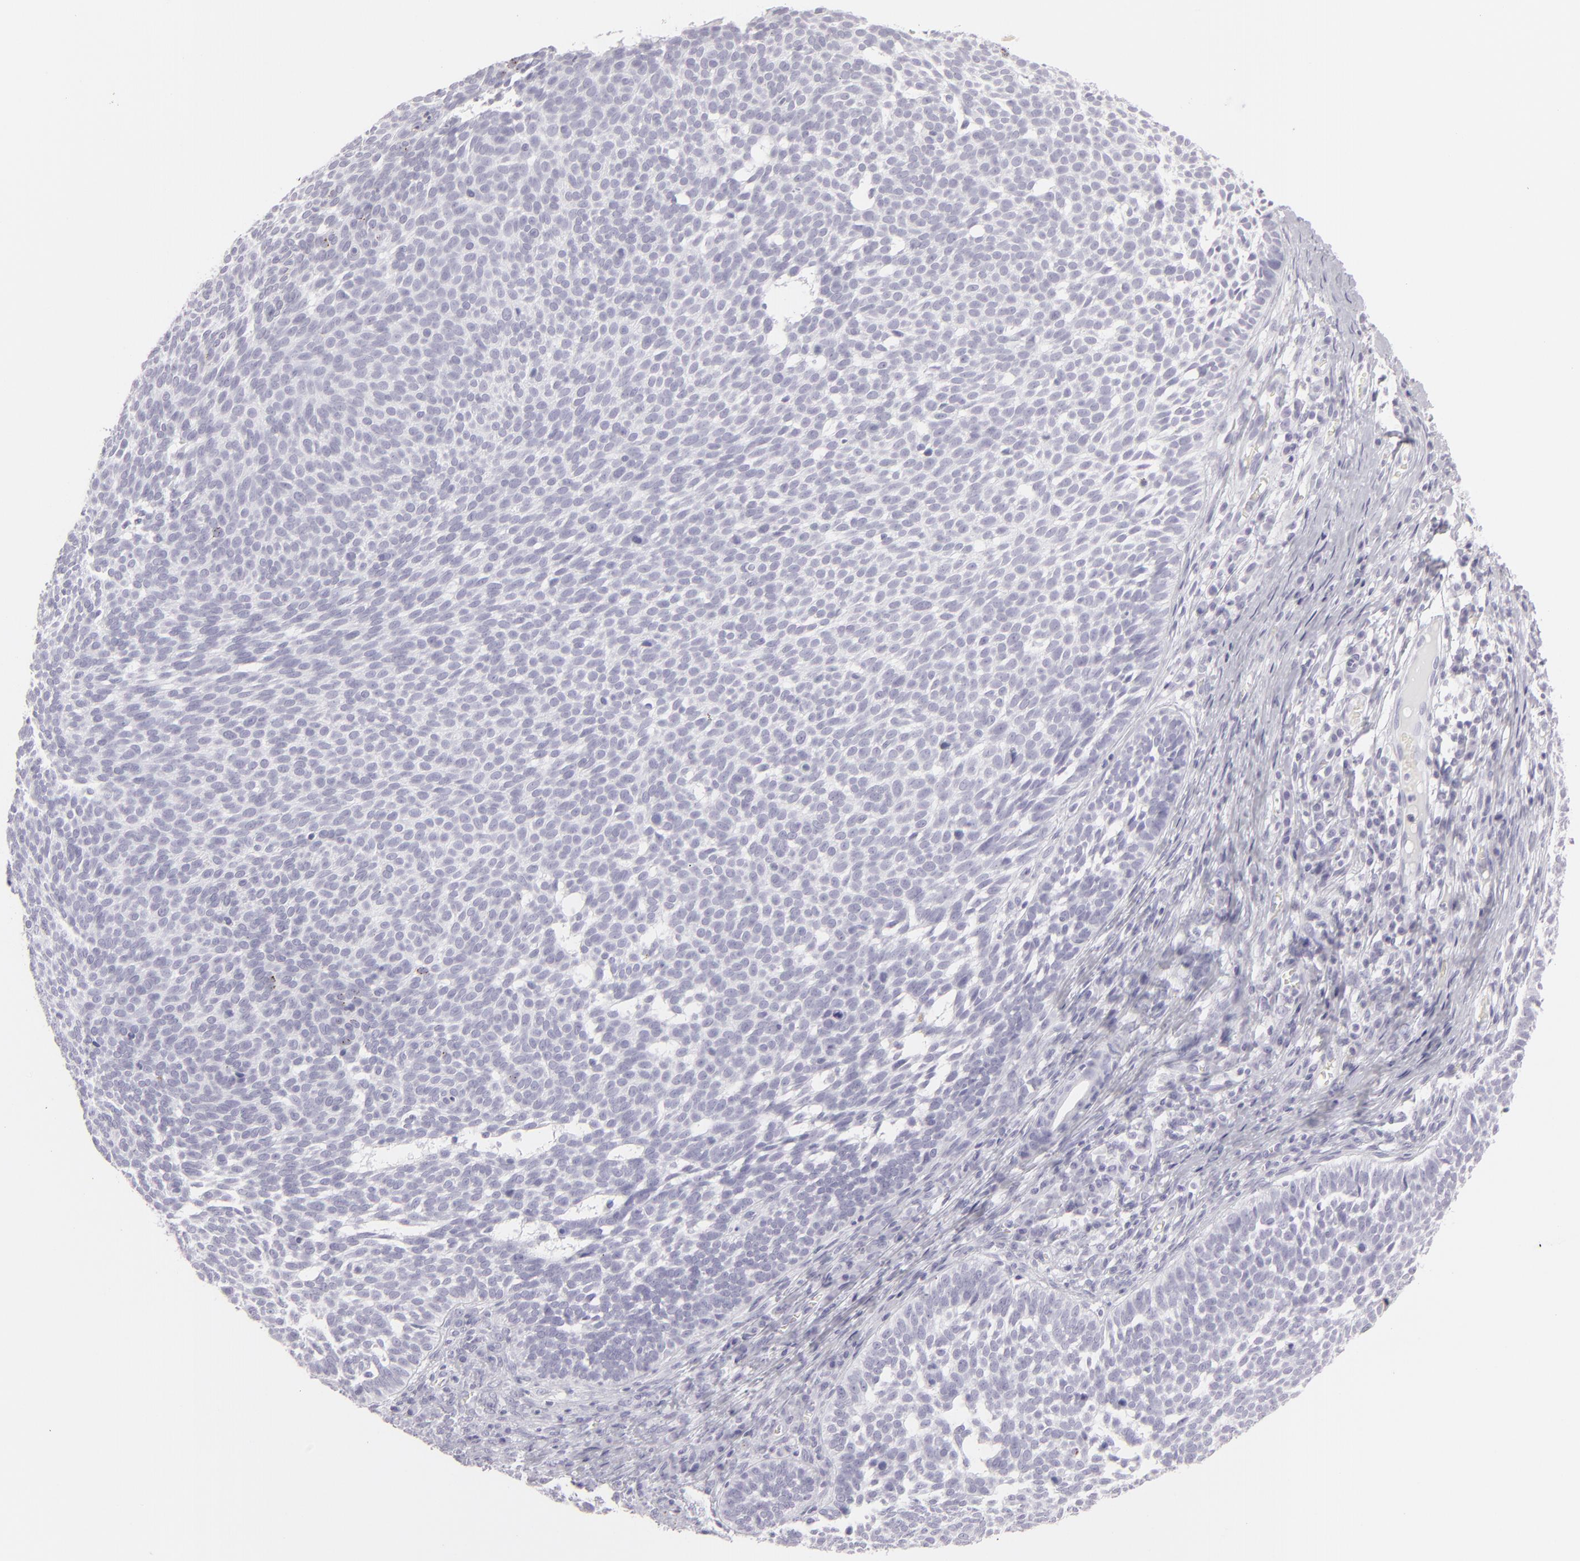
{"staining": {"intensity": "negative", "quantity": "none", "location": "none"}, "tissue": "skin cancer", "cell_type": "Tumor cells", "image_type": "cancer", "snomed": [{"axis": "morphology", "description": "Basal cell carcinoma"}, {"axis": "topography", "description": "Skin"}], "caption": "The image shows no significant expression in tumor cells of skin cancer.", "gene": "FLG", "patient": {"sex": "male", "age": 63}}